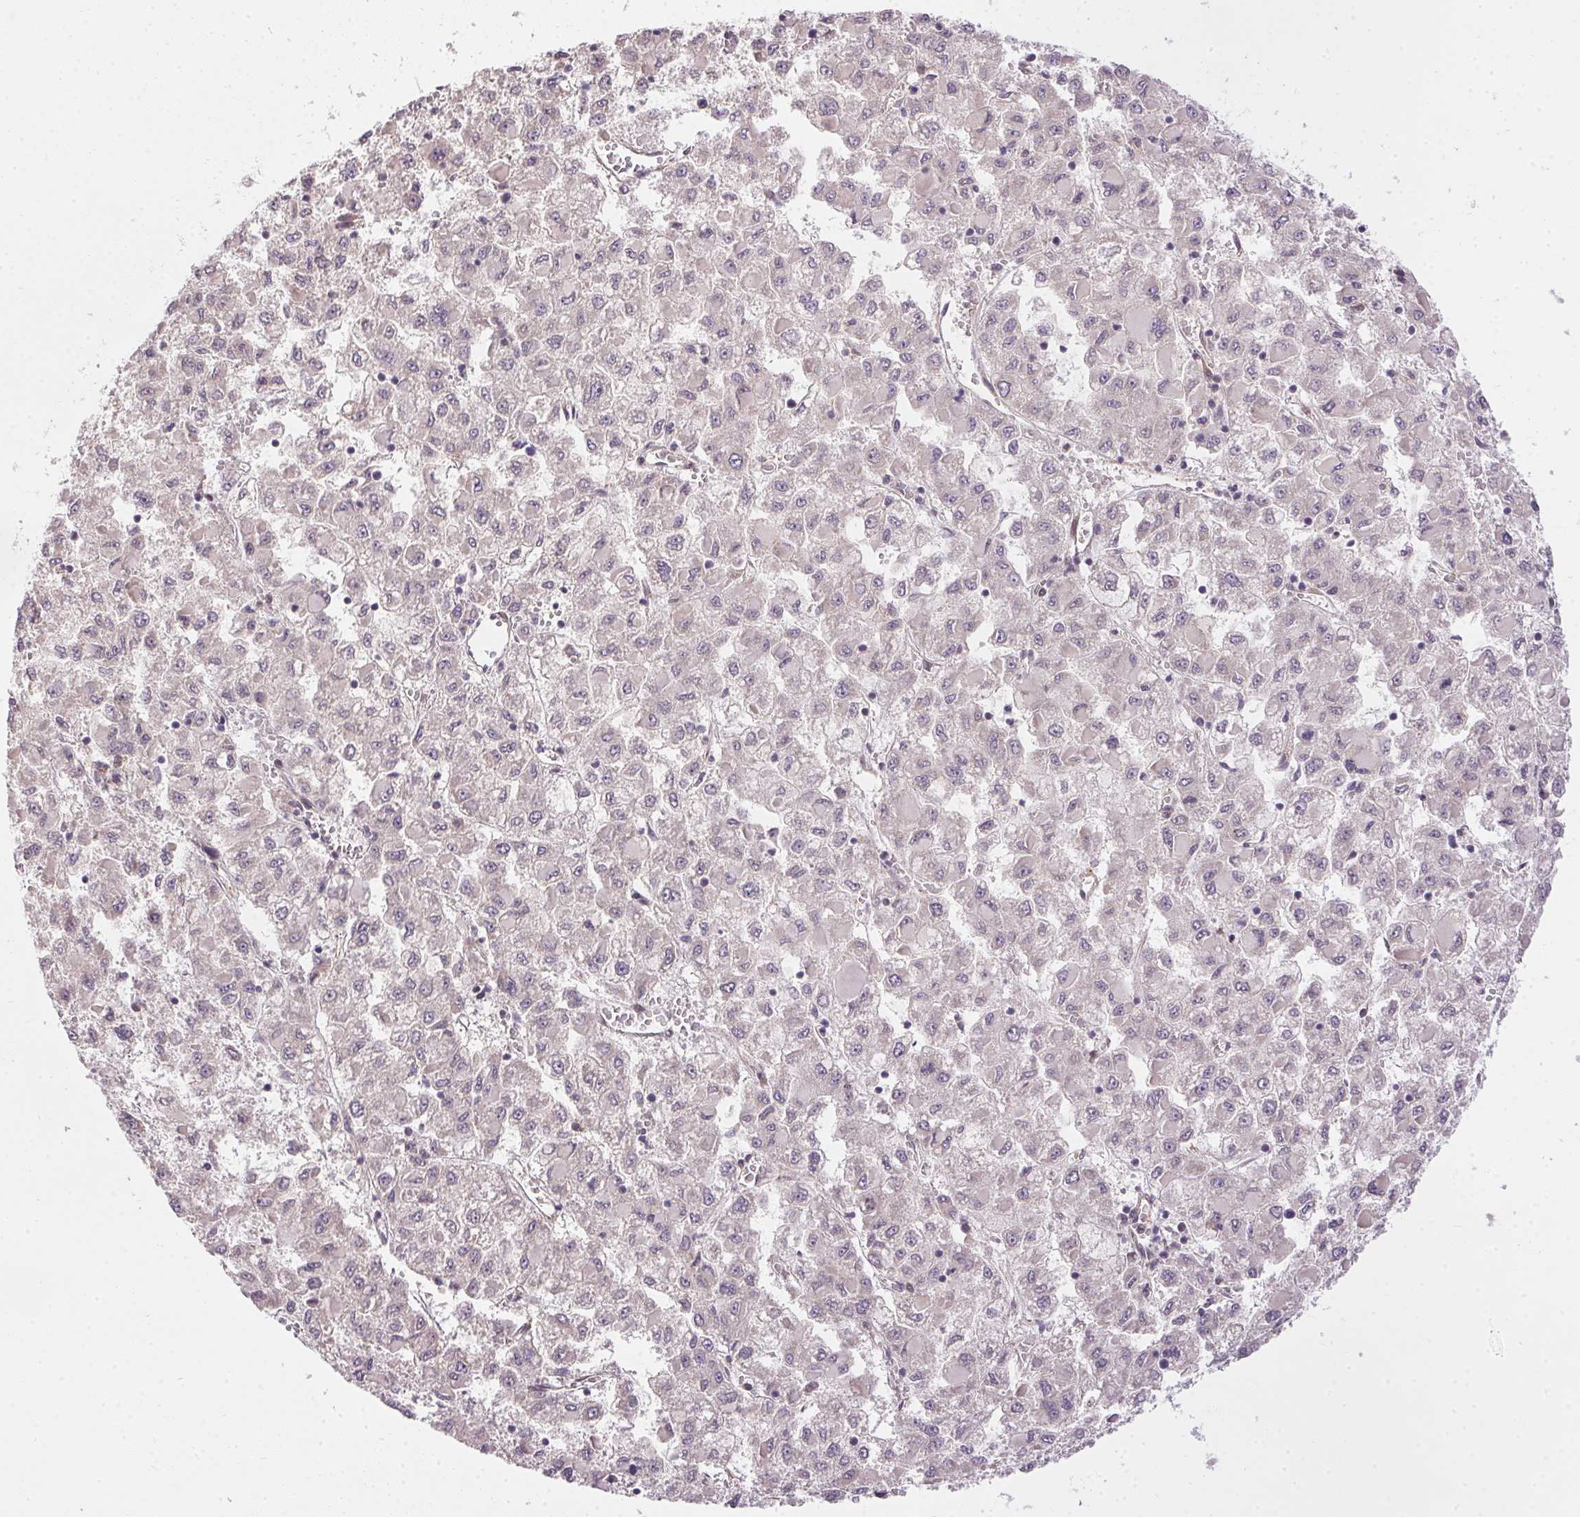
{"staining": {"intensity": "negative", "quantity": "none", "location": "none"}, "tissue": "liver cancer", "cell_type": "Tumor cells", "image_type": "cancer", "snomed": [{"axis": "morphology", "description": "Carcinoma, Hepatocellular, NOS"}, {"axis": "topography", "description": "Liver"}], "caption": "Liver cancer (hepatocellular carcinoma) was stained to show a protein in brown. There is no significant expression in tumor cells. (IHC, brightfield microscopy, high magnification).", "gene": "CFAP92", "patient": {"sex": "male", "age": 40}}